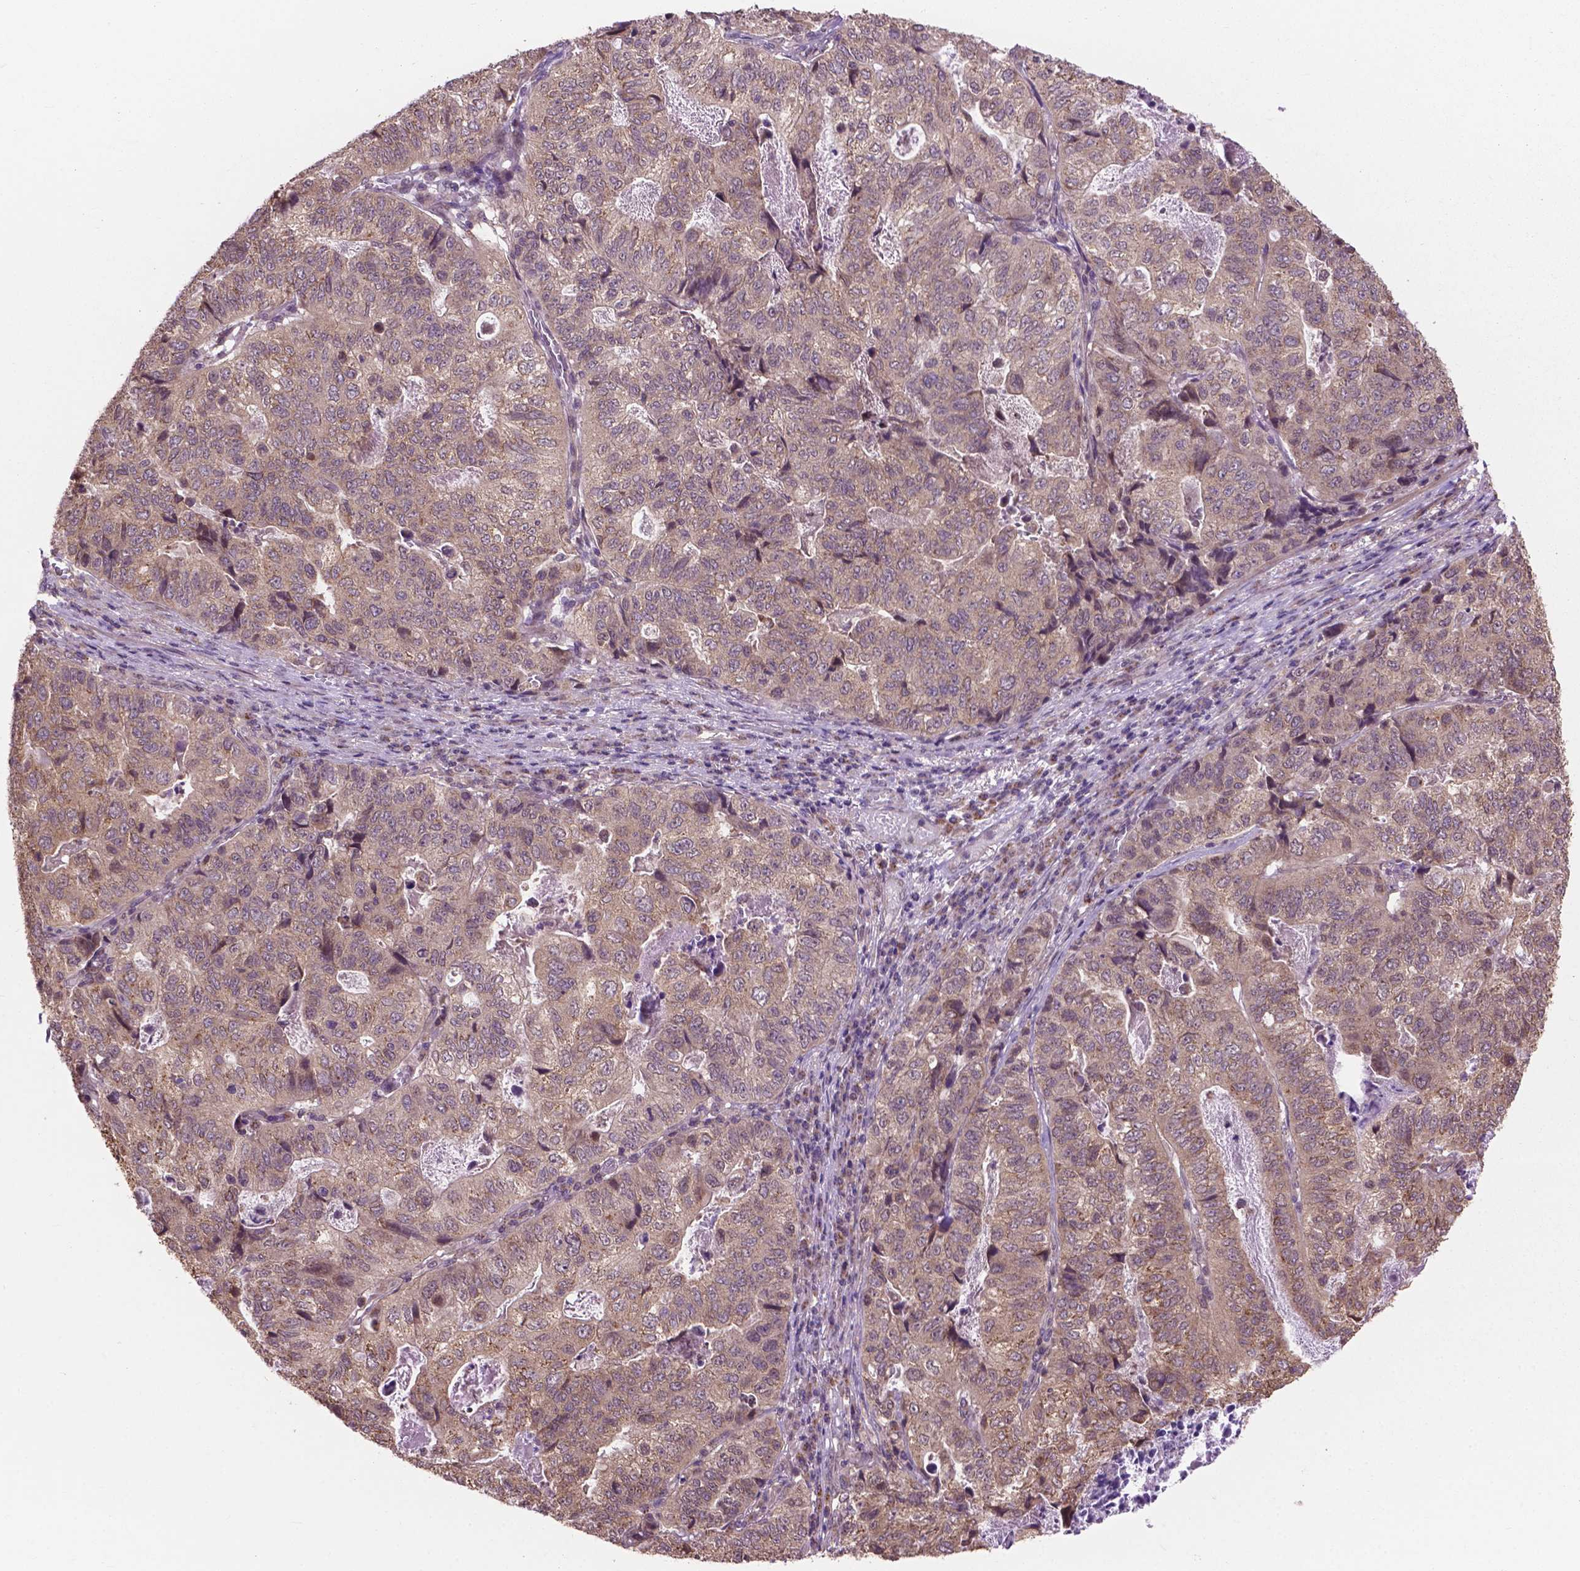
{"staining": {"intensity": "weak", "quantity": ">75%", "location": "cytoplasmic/membranous"}, "tissue": "stomach cancer", "cell_type": "Tumor cells", "image_type": "cancer", "snomed": [{"axis": "morphology", "description": "Adenocarcinoma, NOS"}, {"axis": "topography", "description": "Stomach, upper"}], "caption": "The photomicrograph demonstrates immunohistochemical staining of adenocarcinoma (stomach). There is weak cytoplasmic/membranous expression is present in about >75% of tumor cells.", "gene": "PPP1CB", "patient": {"sex": "female", "age": 67}}